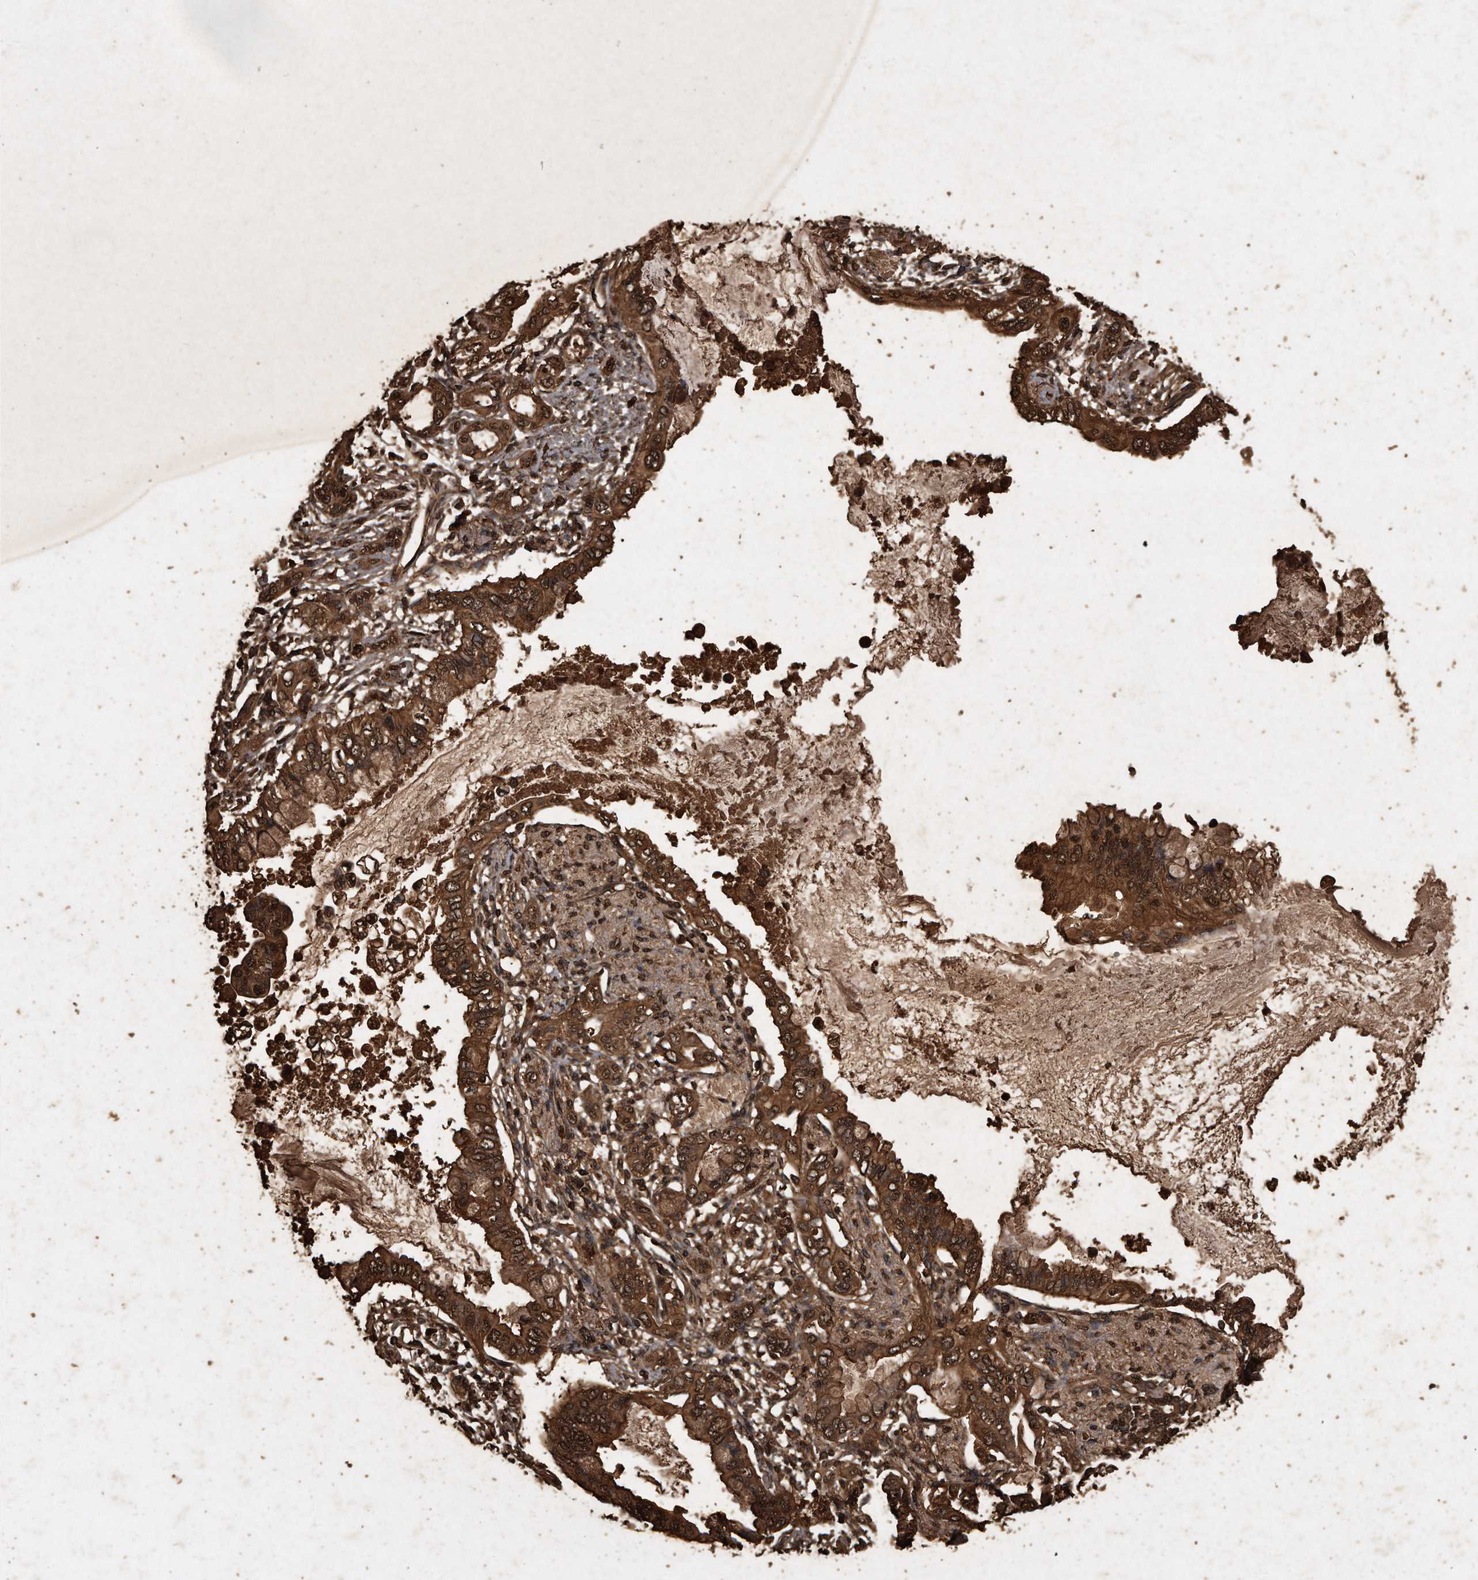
{"staining": {"intensity": "strong", "quantity": ">75%", "location": "cytoplasmic/membranous,nuclear"}, "tissue": "pancreatic cancer", "cell_type": "Tumor cells", "image_type": "cancer", "snomed": [{"axis": "morphology", "description": "Adenocarcinoma, NOS"}, {"axis": "topography", "description": "Pancreas"}], "caption": "Tumor cells display high levels of strong cytoplasmic/membranous and nuclear positivity in about >75% of cells in pancreatic adenocarcinoma.", "gene": "CFLAR", "patient": {"sex": "female", "age": 60}}